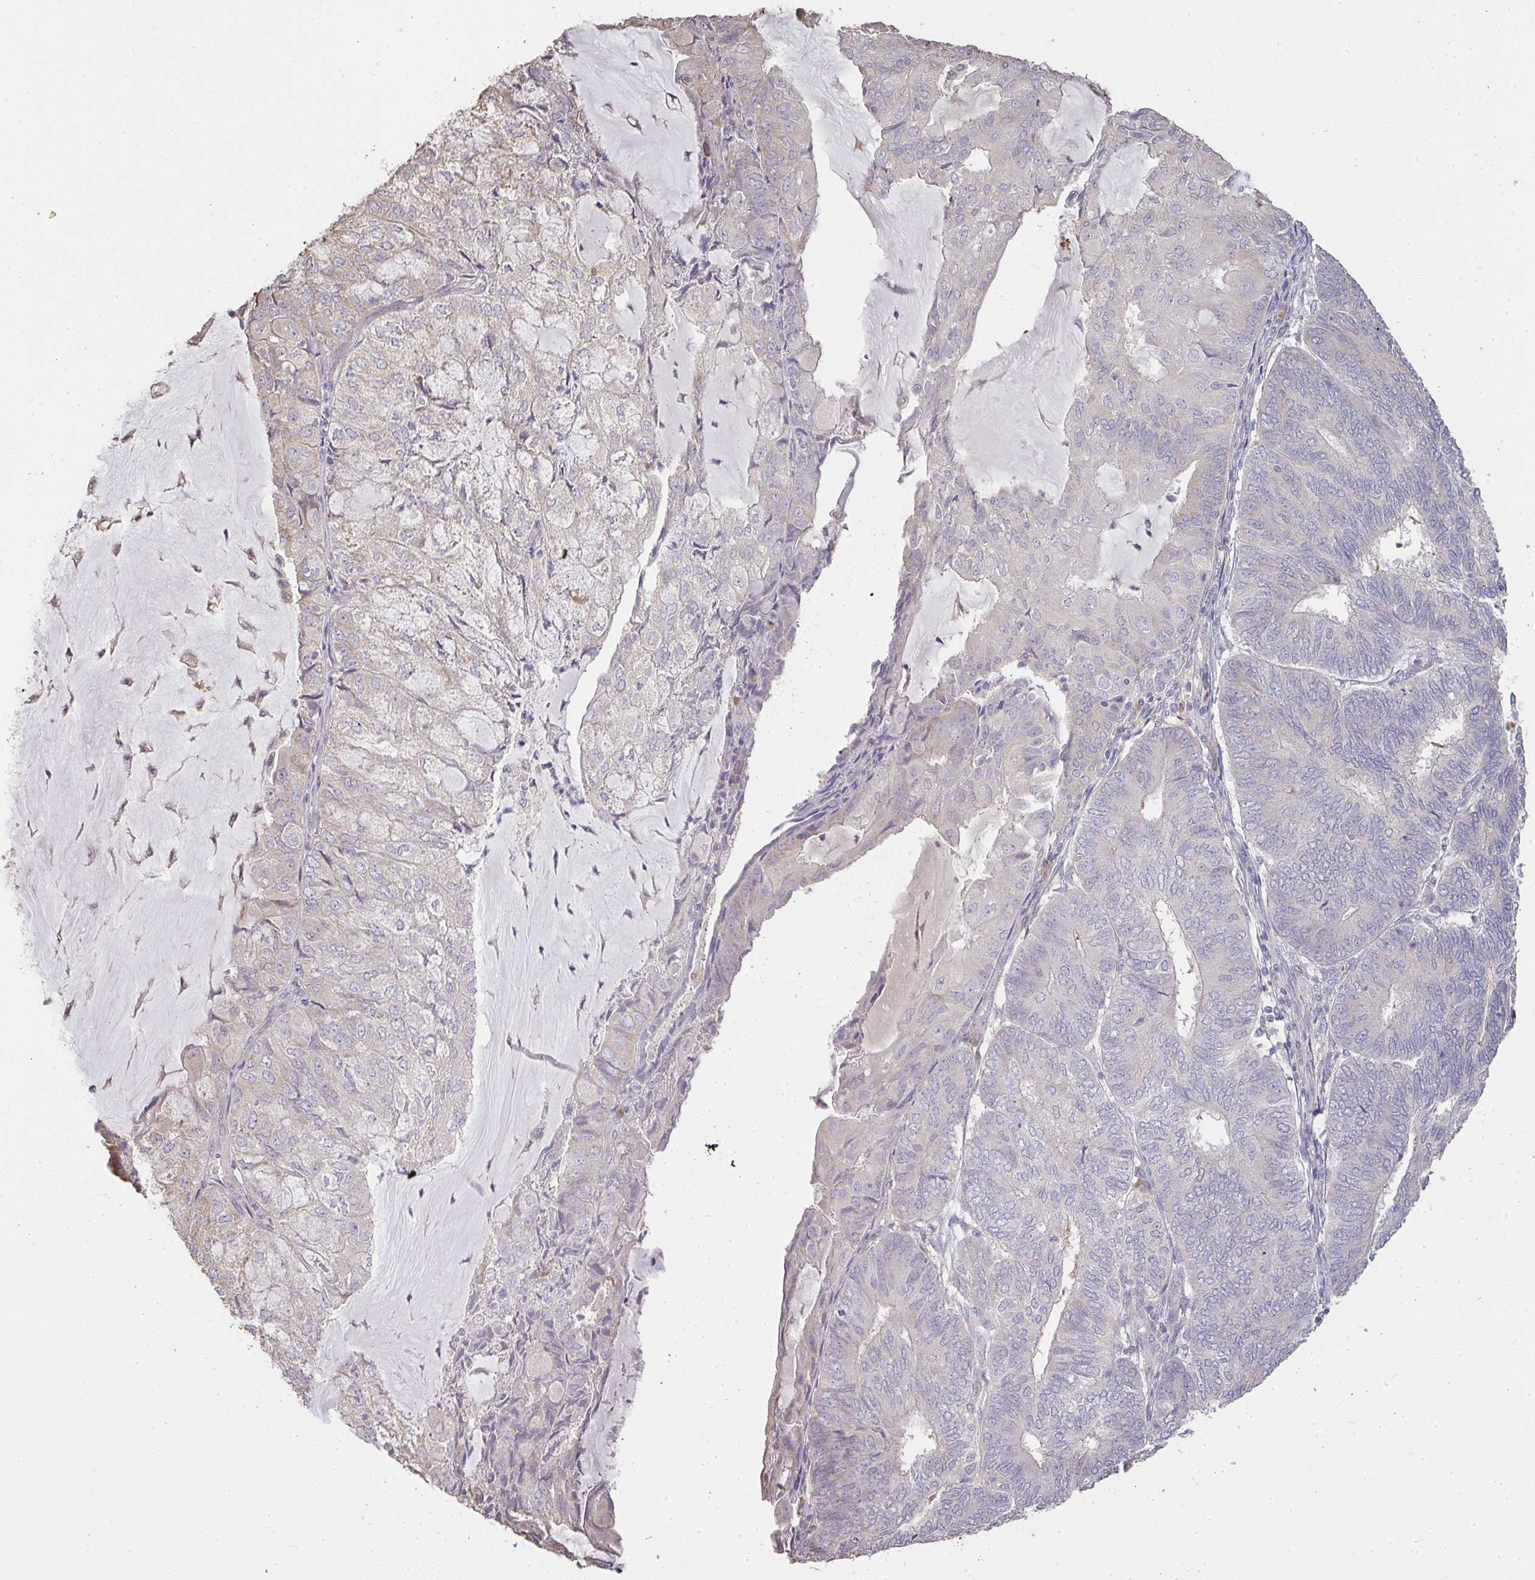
{"staining": {"intensity": "weak", "quantity": "<25%", "location": "cytoplasmic/membranous"}, "tissue": "endometrial cancer", "cell_type": "Tumor cells", "image_type": "cancer", "snomed": [{"axis": "morphology", "description": "Adenocarcinoma, NOS"}, {"axis": "topography", "description": "Endometrium"}], "caption": "Immunohistochemistry image of neoplastic tissue: human adenocarcinoma (endometrial) stained with DAB demonstrates no significant protein expression in tumor cells. (Stains: DAB (3,3'-diaminobenzidine) IHC with hematoxylin counter stain, Microscopy: brightfield microscopy at high magnification).", "gene": "BRINP3", "patient": {"sex": "female", "age": 81}}